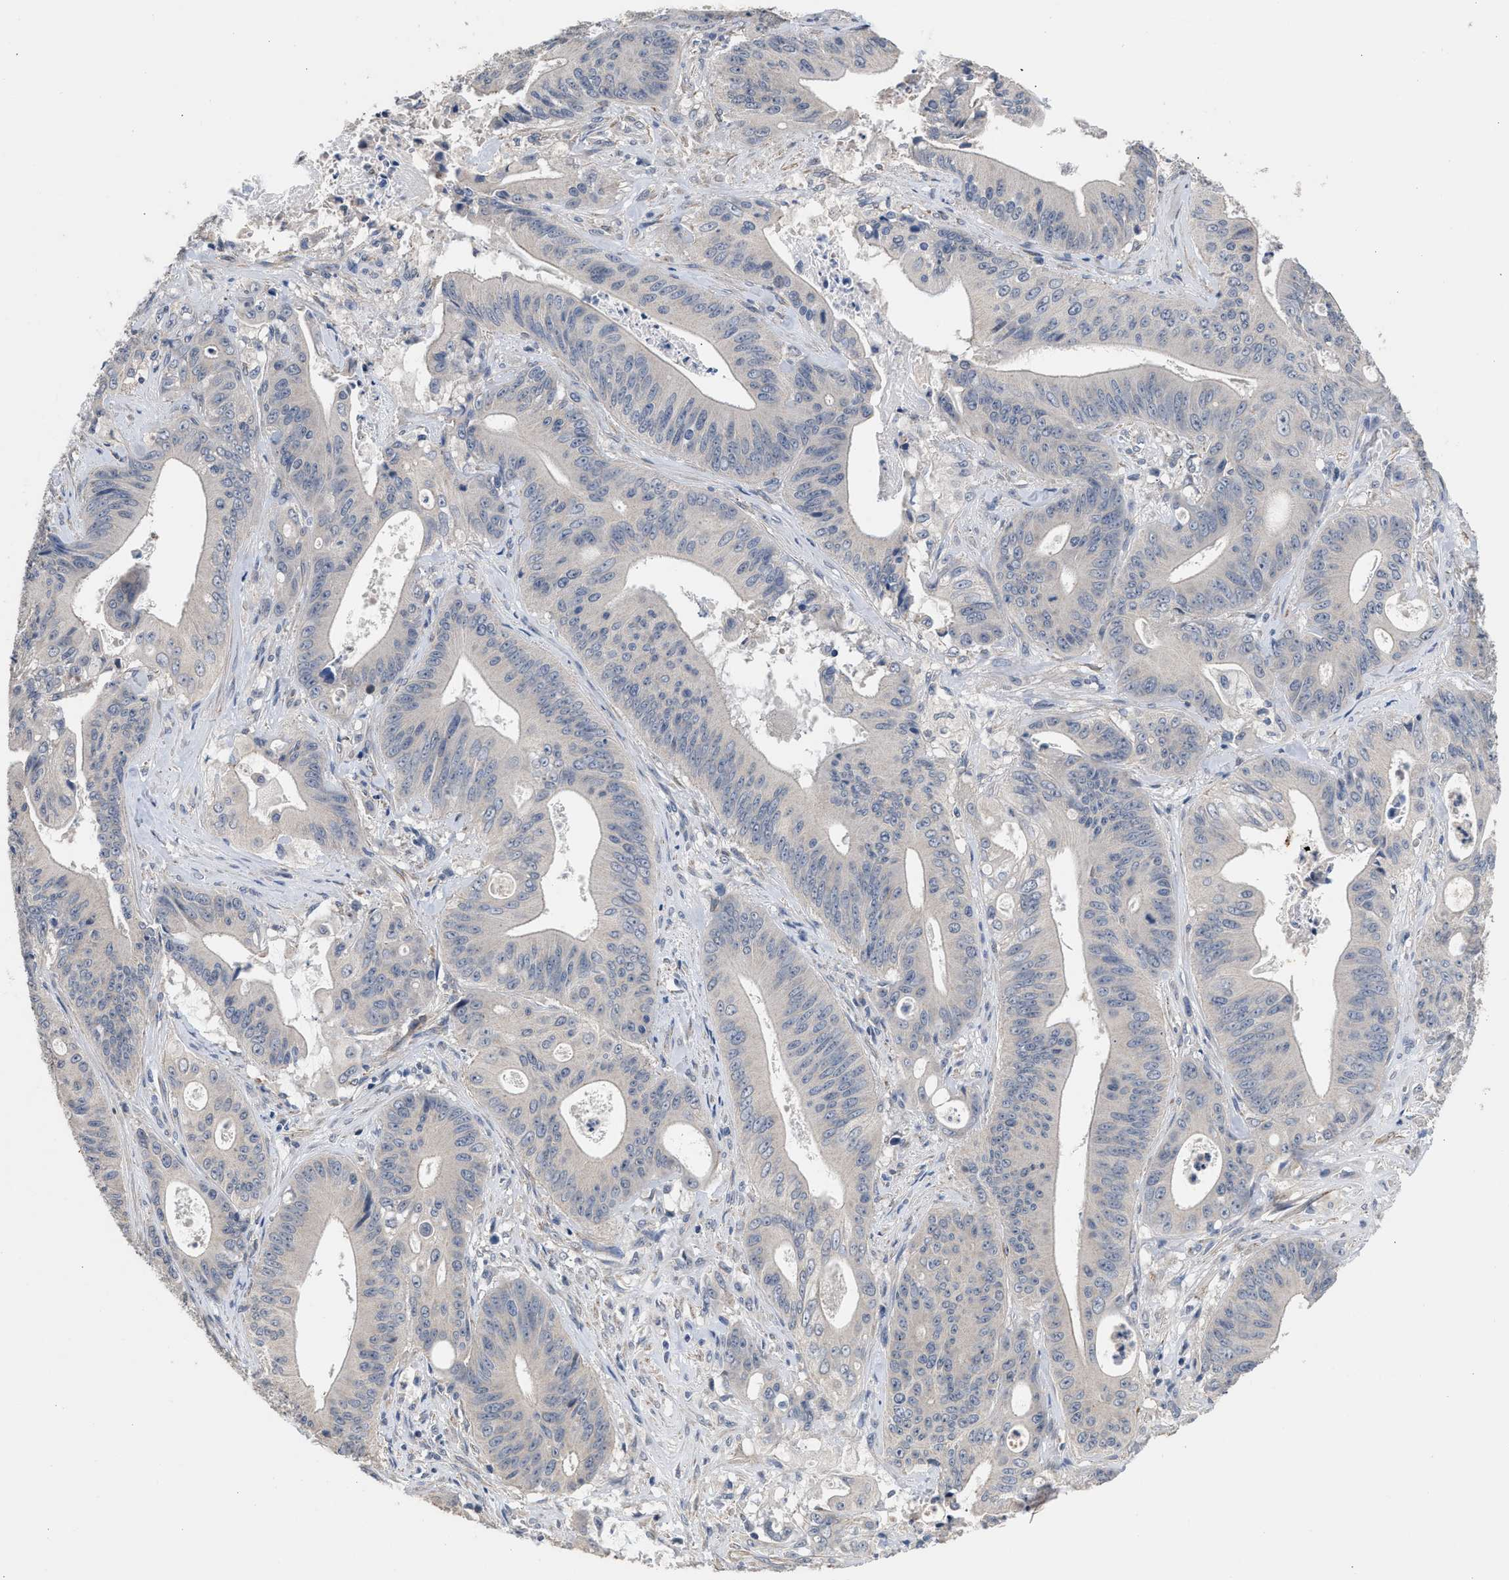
{"staining": {"intensity": "negative", "quantity": "none", "location": "none"}, "tissue": "pancreatic cancer", "cell_type": "Tumor cells", "image_type": "cancer", "snomed": [{"axis": "morphology", "description": "Normal tissue, NOS"}, {"axis": "topography", "description": "Lymph node"}], "caption": "DAB (3,3'-diaminobenzidine) immunohistochemical staining of human pancreatic cancer reveals no significant staining in tumor cells.", "gene": "CSF3R", "patient": {"sex": "male", "age": 62}}